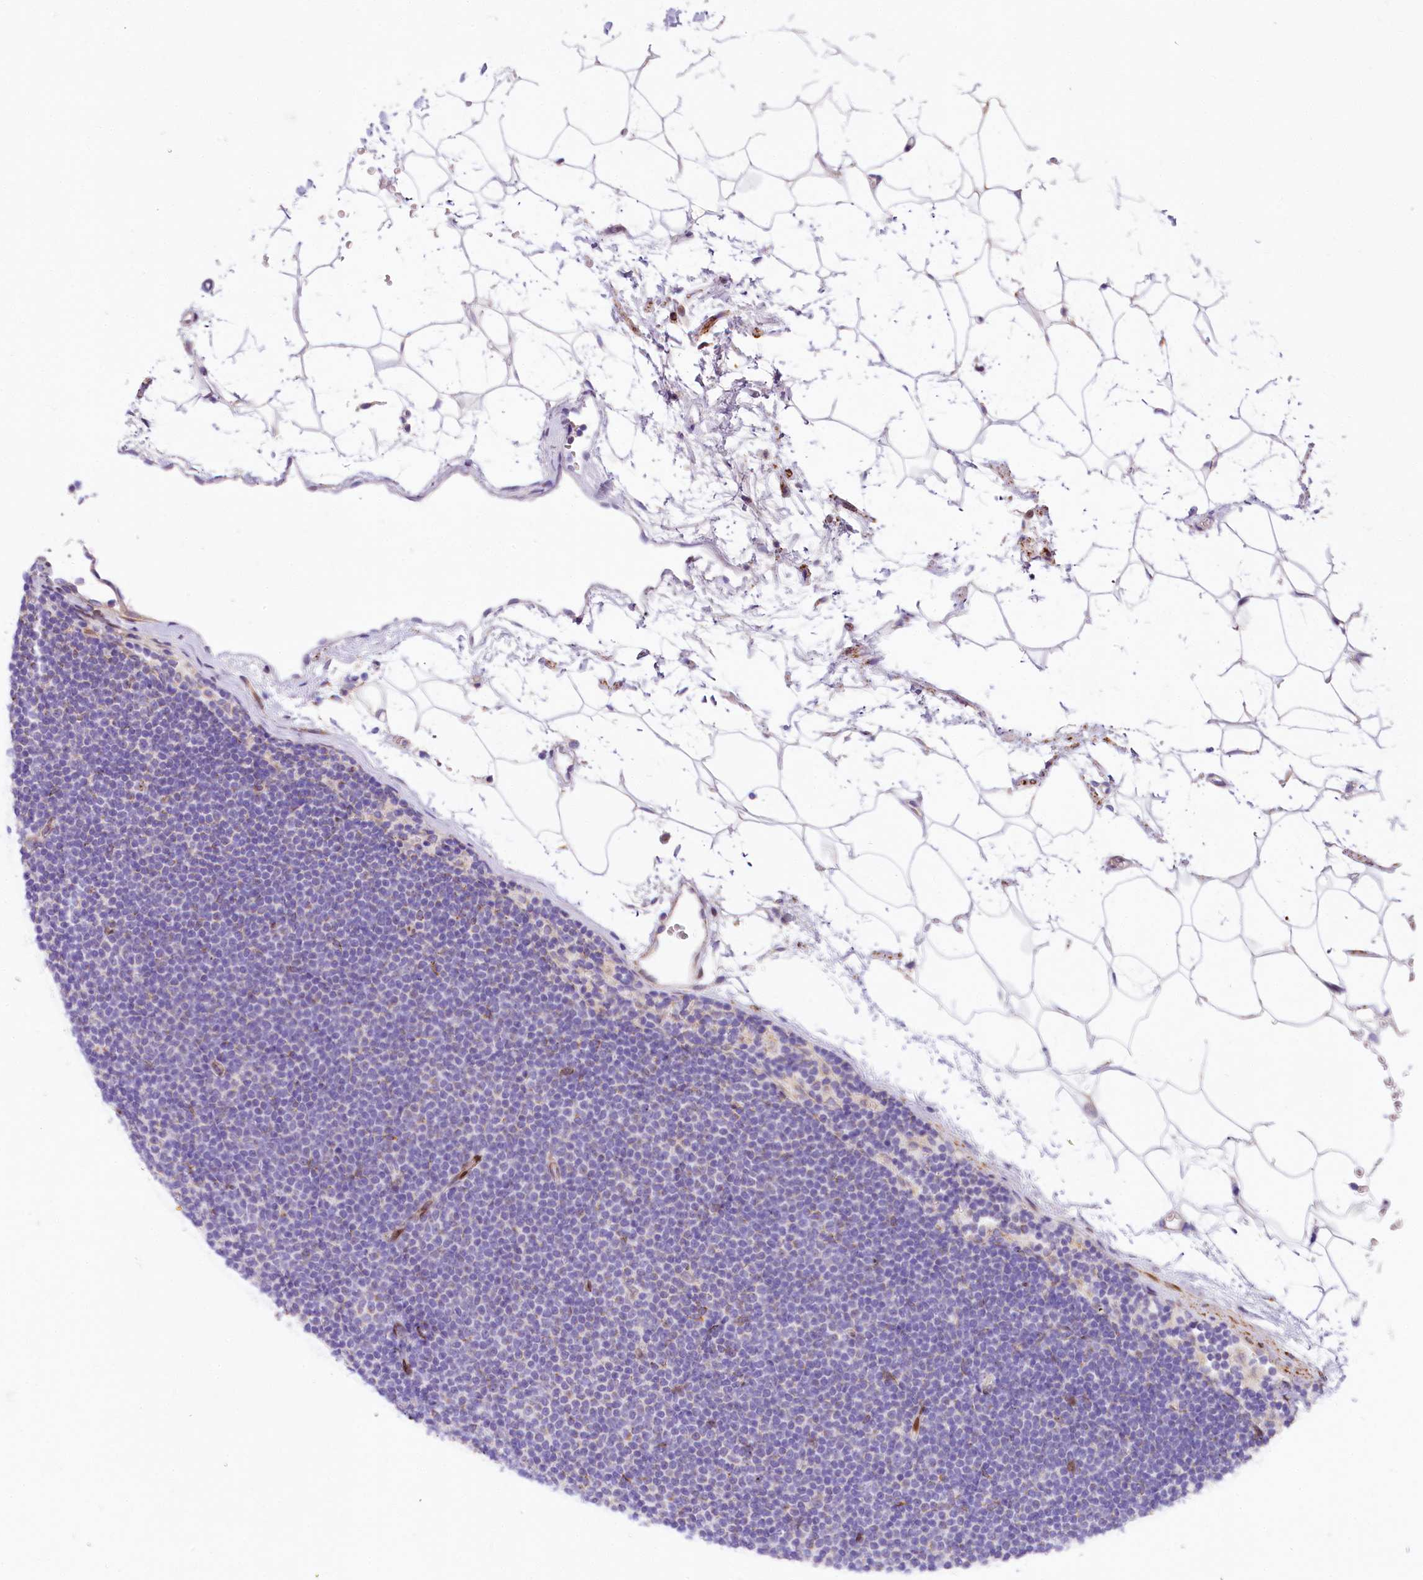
{"staining": {"intensity": "negative", "quantity": "none", "location": "none"}, "tissue": "lymphoma", "cell_type": "Tumor cells", "image_type": "cancer", "snomed": [{"axis": "morphology", "description": "Malignant lymphoma, non-Hodgkin's type, Low grade"}, {"axis": "topography", "description": "Lymph node"}], "caption": "Micrograph shows no protein staining in tumor cells of lymphoma tissue.", "gene": "PPIP5K2", "patient": {"sex": "female", "age": 53}}